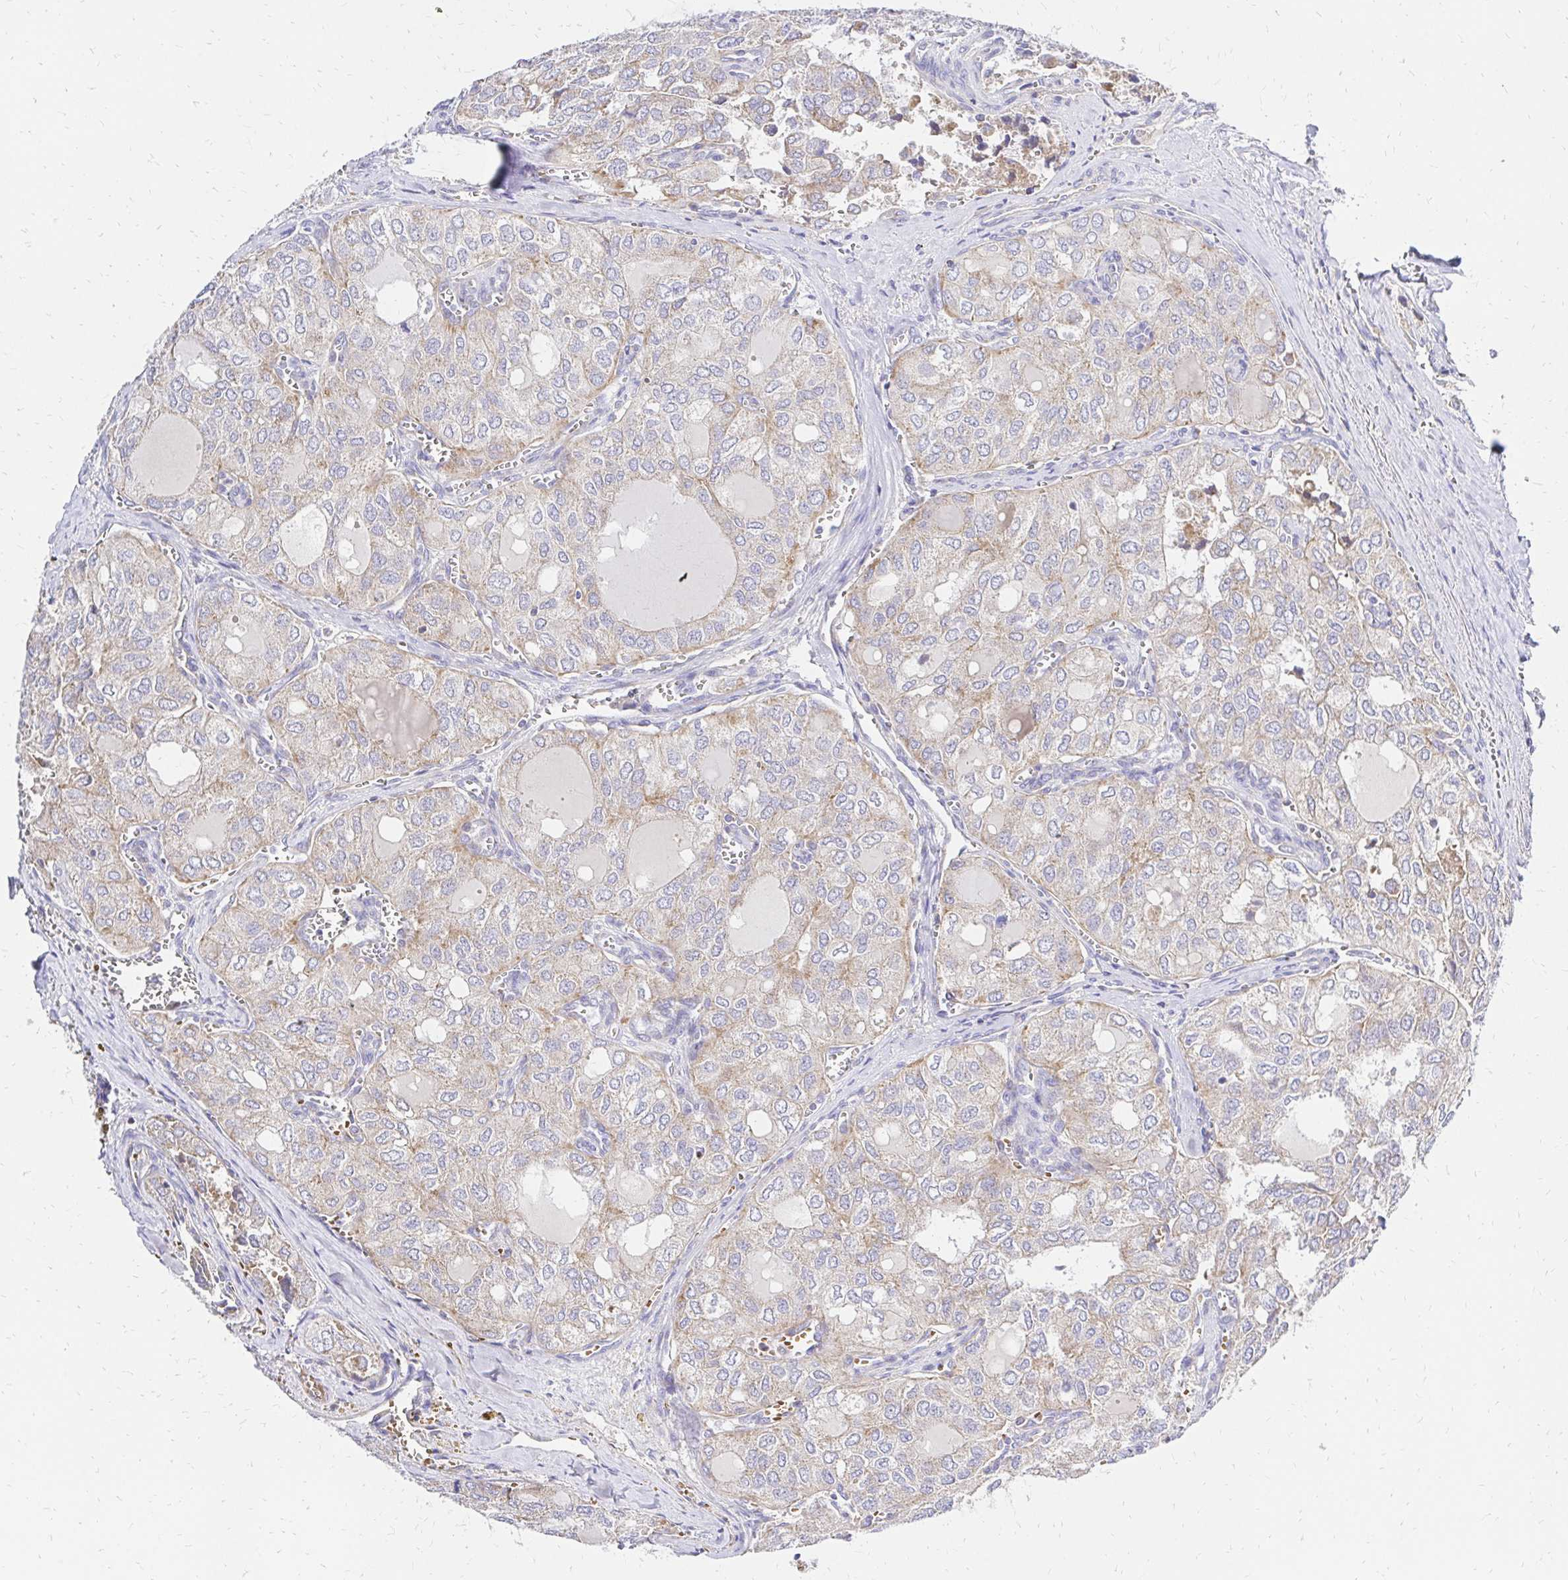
{"staining": {"intensity": "weak", "quantity": "<25%", "location": "cytoplasmic/membranous"}, "tissue": "thyroid cancer", "cell_type": "Tumor cells", "image_type": "cancer", "snomed": [{"axis": "morphology", "description": "Follicular adenoma carcinoma, NOS"}, {"axis": "topography", "description": "Thyroid gland"}], "caption": "Tumor cells are negative for brown protein staining in follicular adenoma carcinoma (thyroid).", "gene": "MRPL13", "patient": {"sex": "male", "age": 75}}